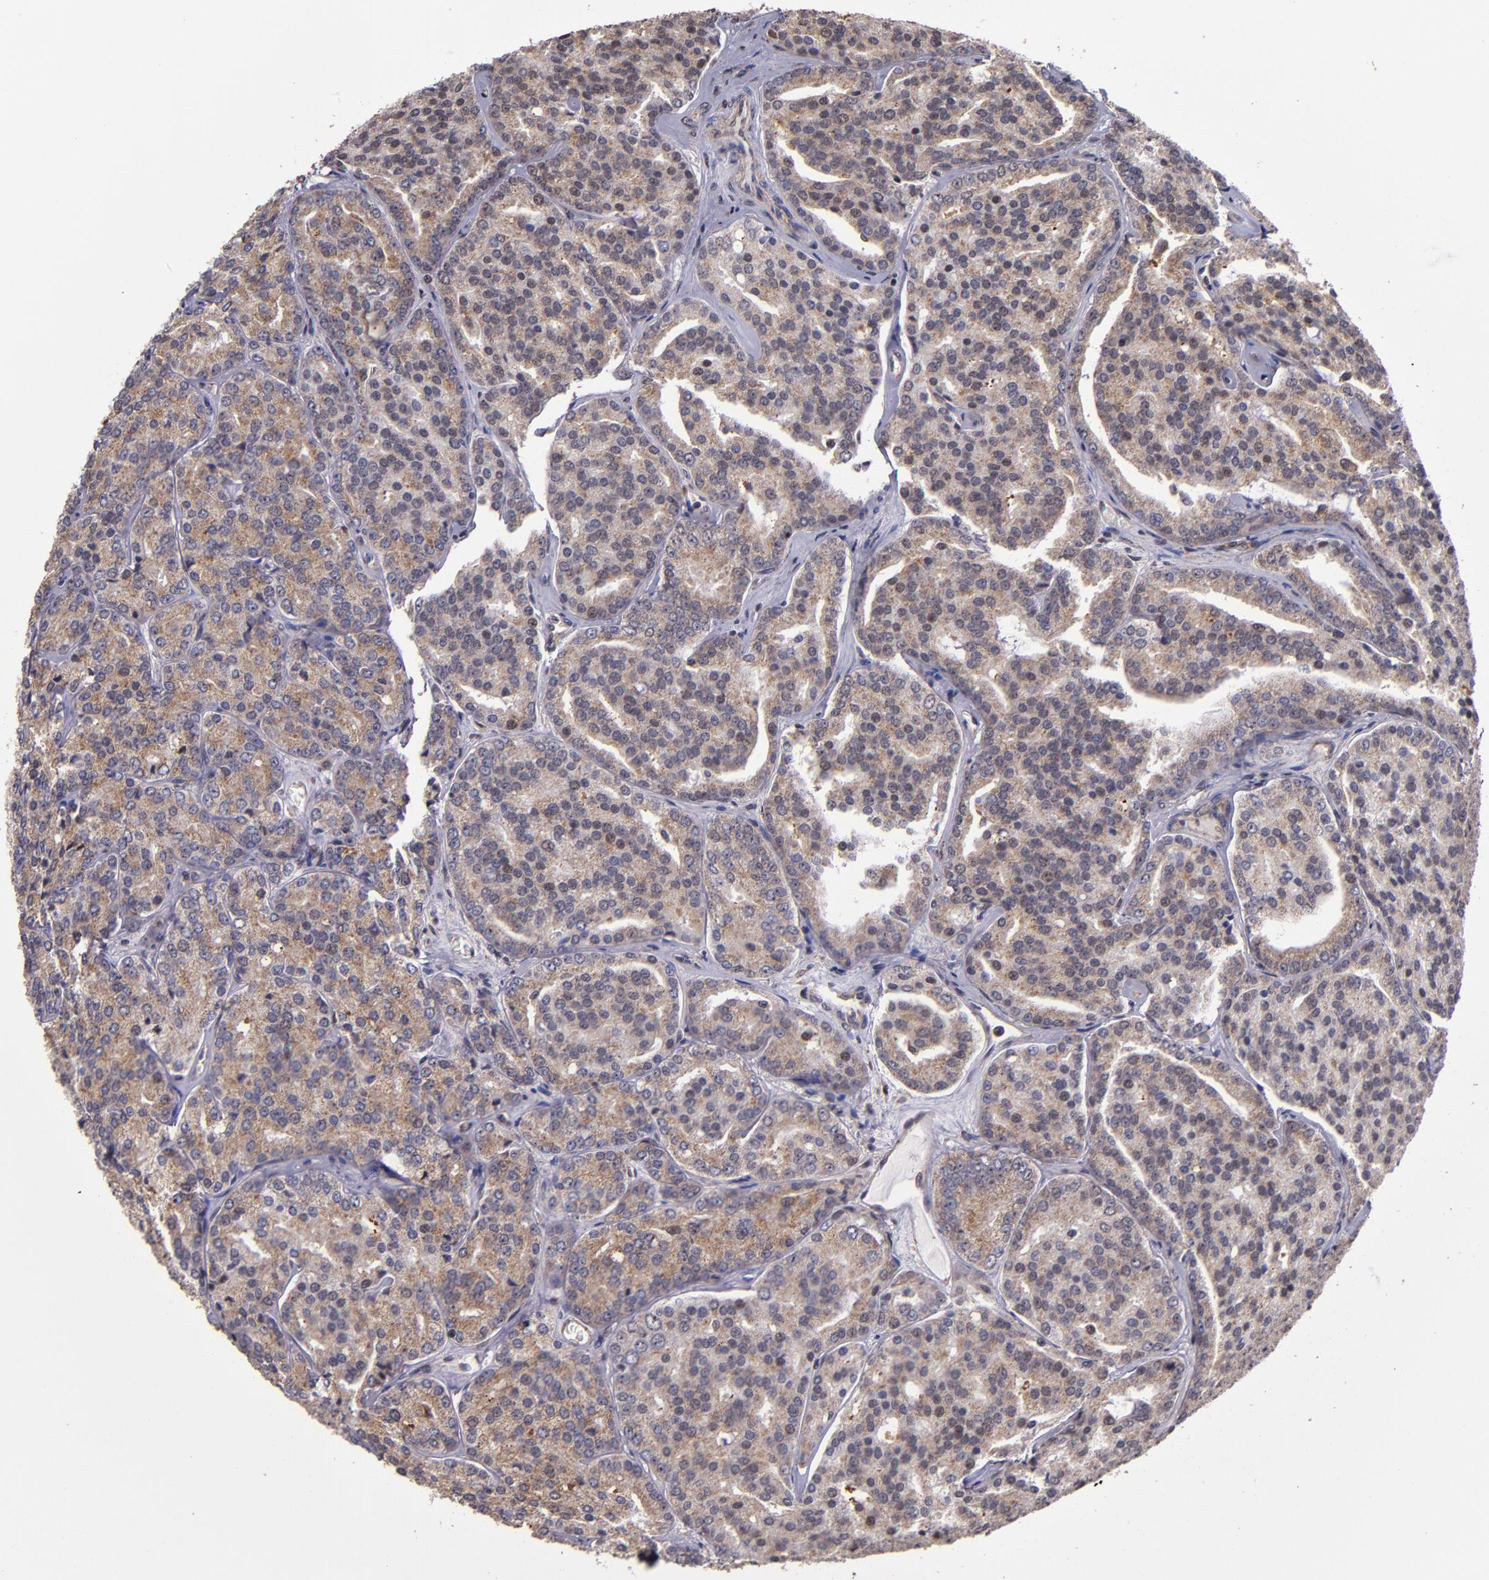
{"staining": {"intensity": "moderate", "quantity": ">75%", "location": "cytoplasmic/membranous"}, "tissue": "prostate cancer", "cell_type": "Tumor cells", "image_type": "cancer", "snomed": [{"axis": "morphology", "description": "Adenocarcinoma, High grade"}, {"axis": "topography", "description": "Prostate"}], "caption": "High-magnification brightfield microscopy of prostate cancer stained with DAB (brown) and counterstained with hematoxylin (blue). tumor cells exhibit moderate cytoplasmic/membranous expression is identified in approximately>75% of cells.", "gene": "CECR2", "patient": {"sex": "male", "age": 64}}